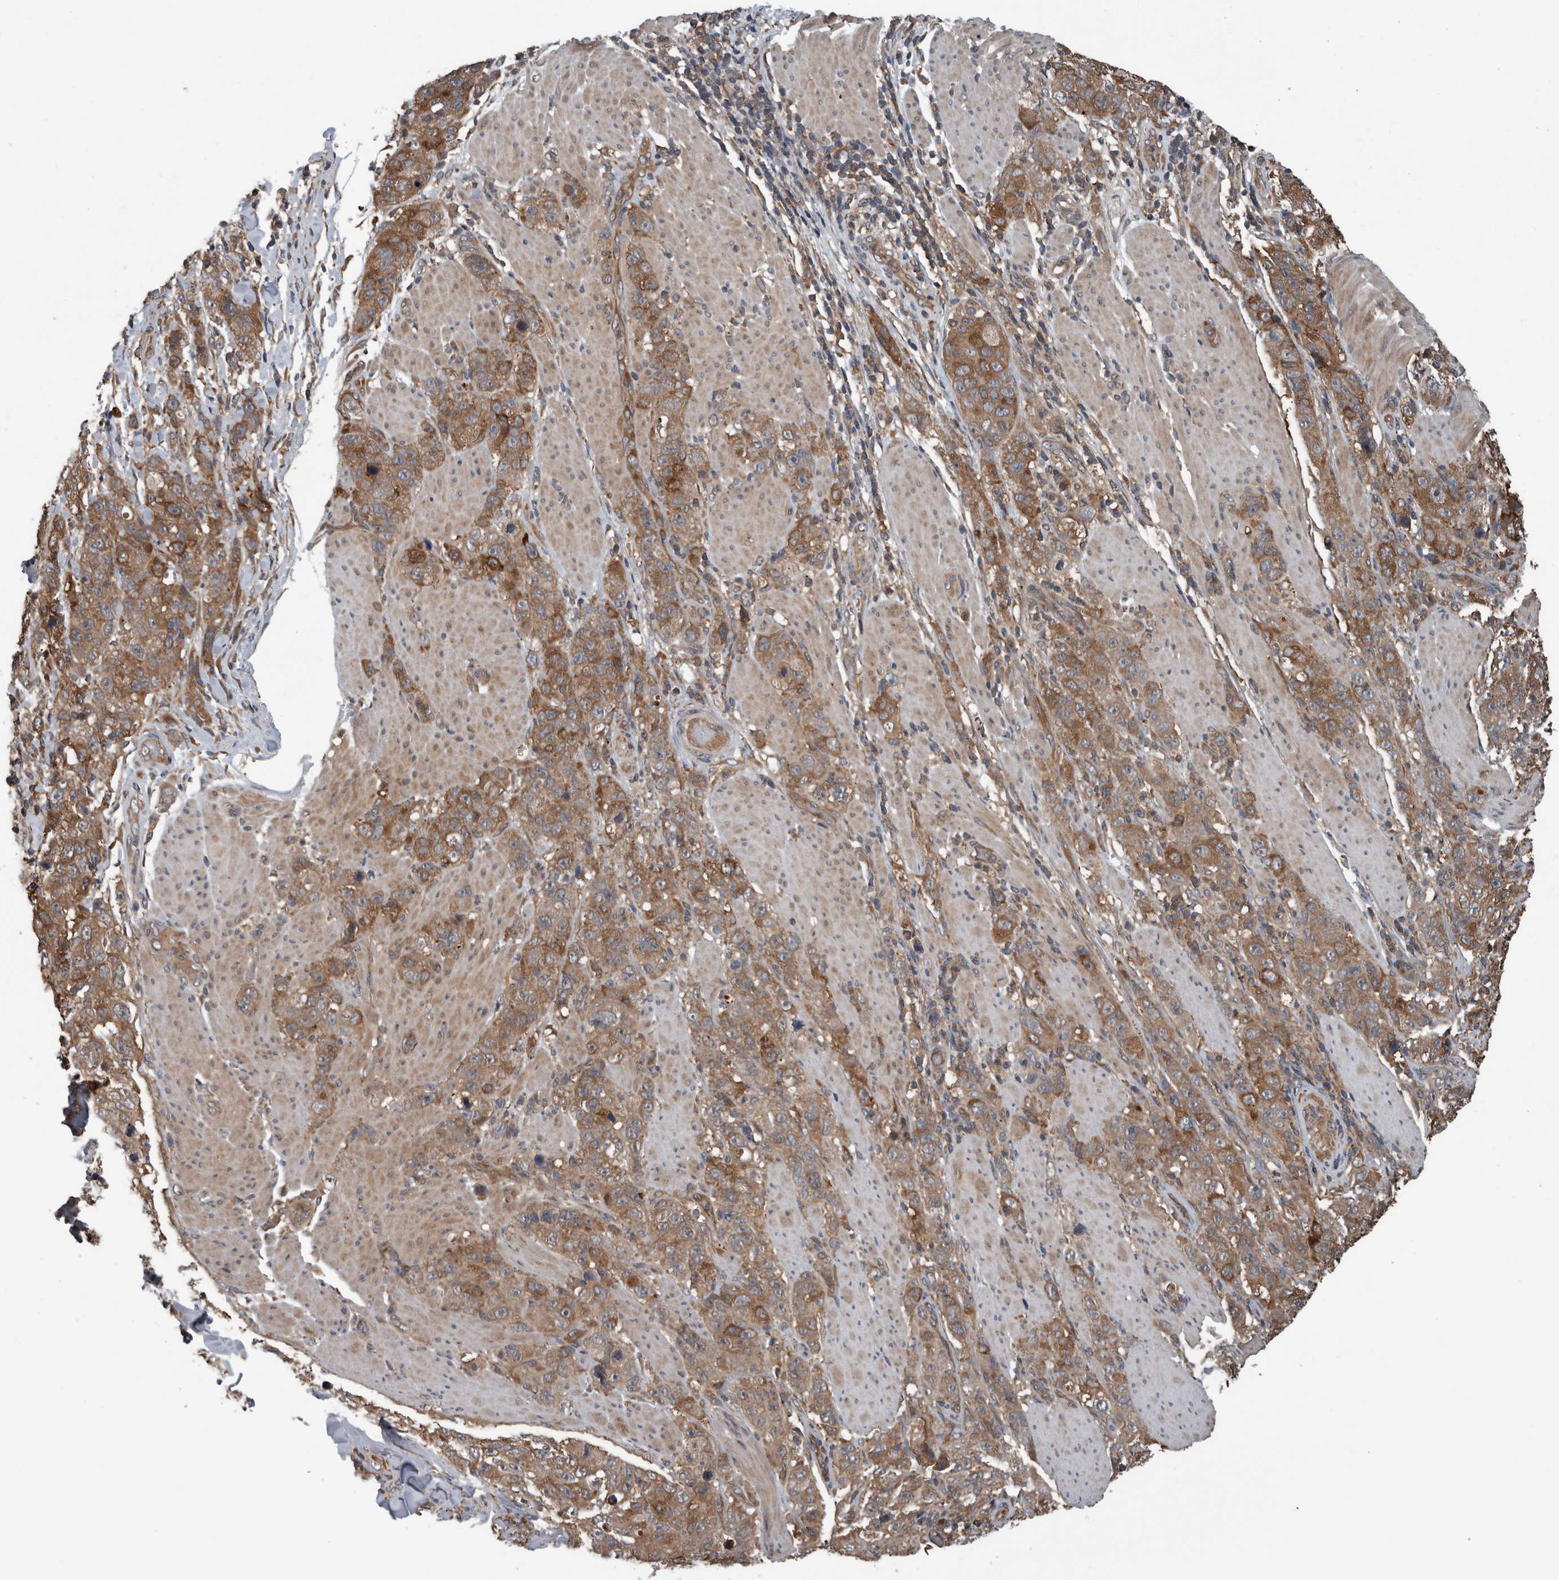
{"staining": {"intensity": "moderate", "quantity": ">75%", "location": "cytoplasmic/membranous"}, "tissue": "stomach cancer", "cell_type": "Tumor cells", "image_type": "cancer", "snomed": [{"axis": "morphology", "description": "Adenocarcinoma, NOS"}, {"axis": "topography", "description": "Stomach"}], "caption": "Approximately >75% of tumor cells in human stomach adenocarcinoma reveal moderate cytoplasmic/membranous protein expression as visualized by brown immunohistochemical staining.", "gene": "RIOK3", "patient": {"sex": "male", "age": 48}}